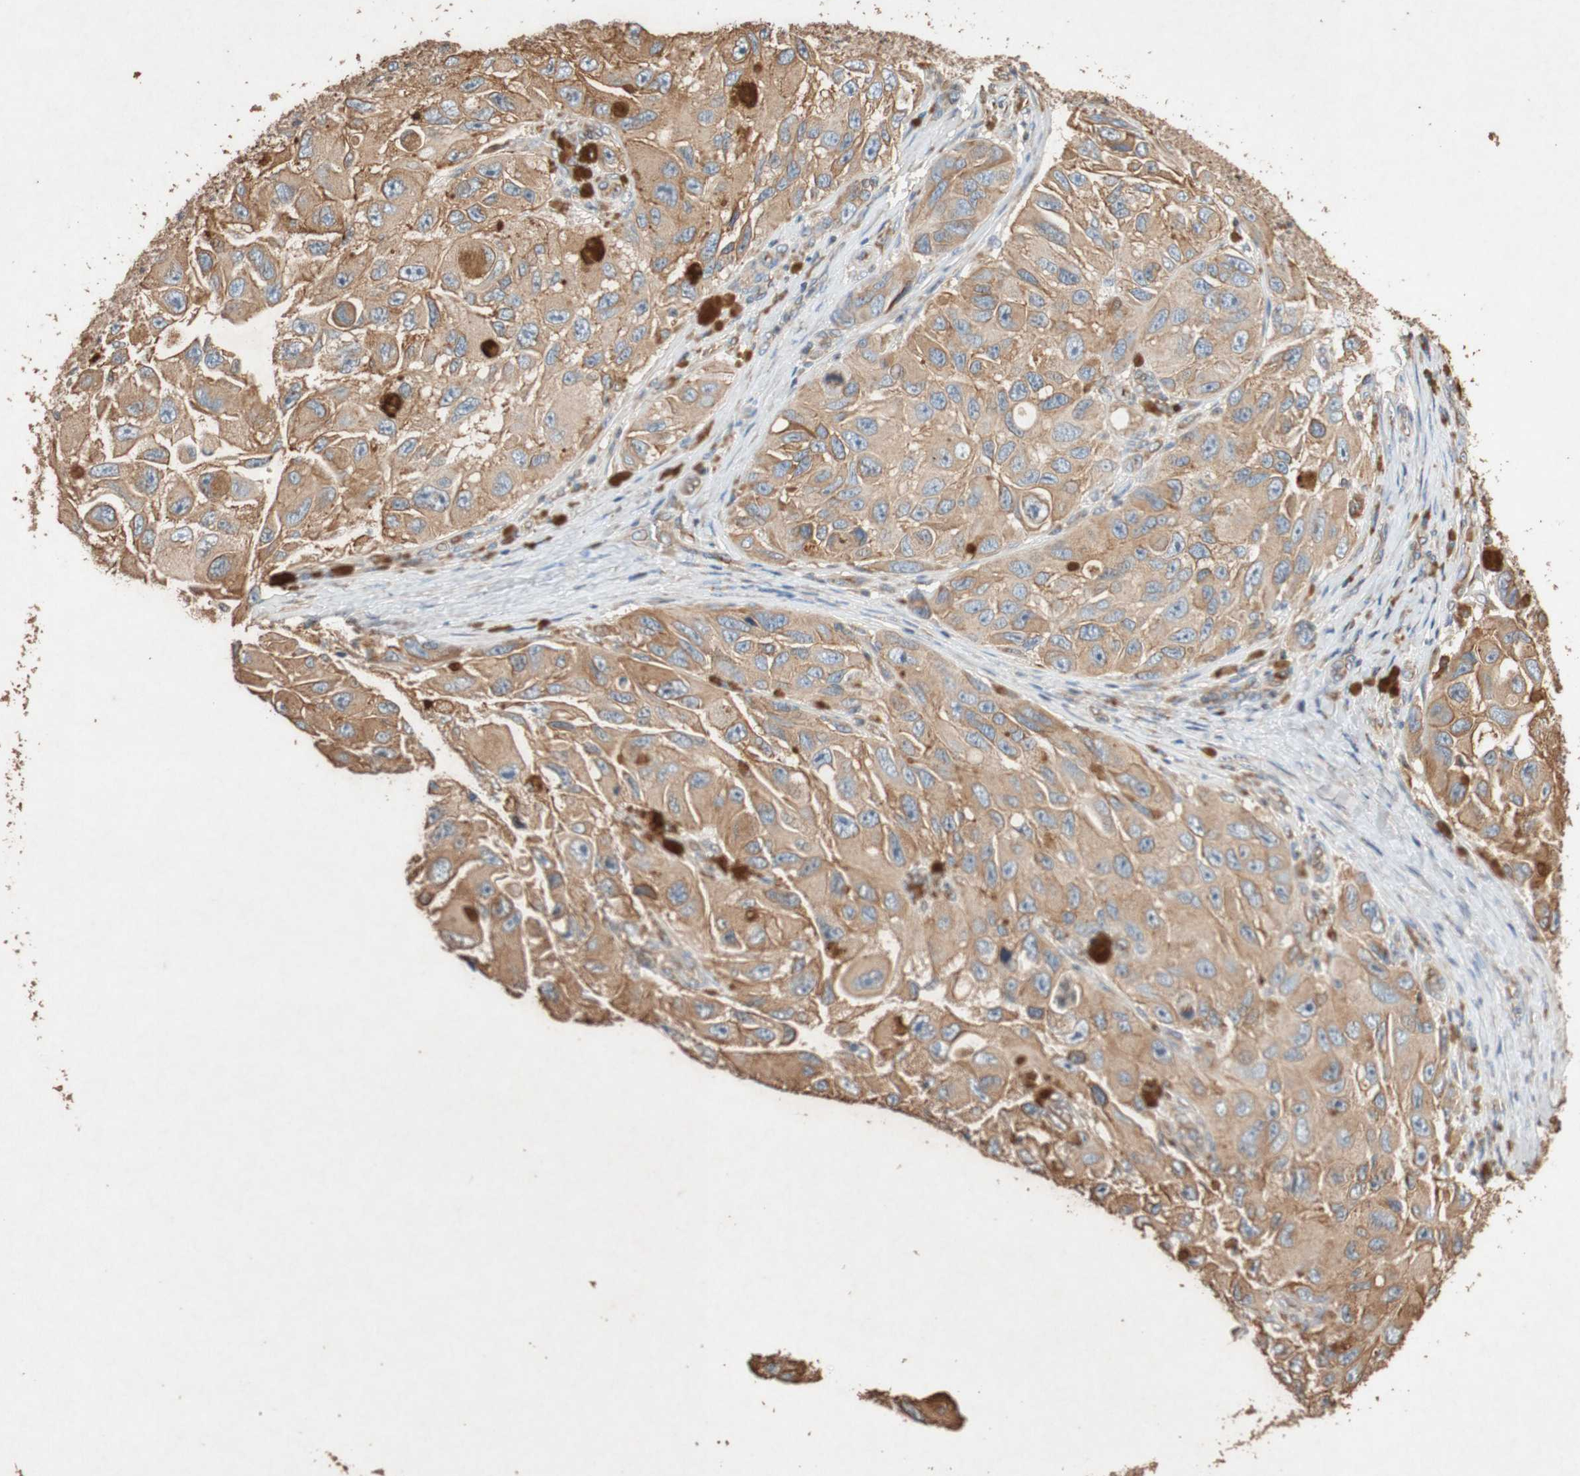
{"staining": {"intensity": "moderate", "quantity": "<25%", "location": "cytoplasmic/membranous"}, "tissue": "melanoma", "cell_type": "Tumor cells", "image_type": "cancer", "snomed": [{"axis": "morphology", "description": "Malignant melanoma, NOS"}, {"axis": "topography", "description": "Skin"}], "caption": "A brown stain highlights moderate cytoplasmic/membranous staining of a protein in melanoma tumor cells.", "gene": "TUBB", "patient": {"sex": "female", "age": 73}}